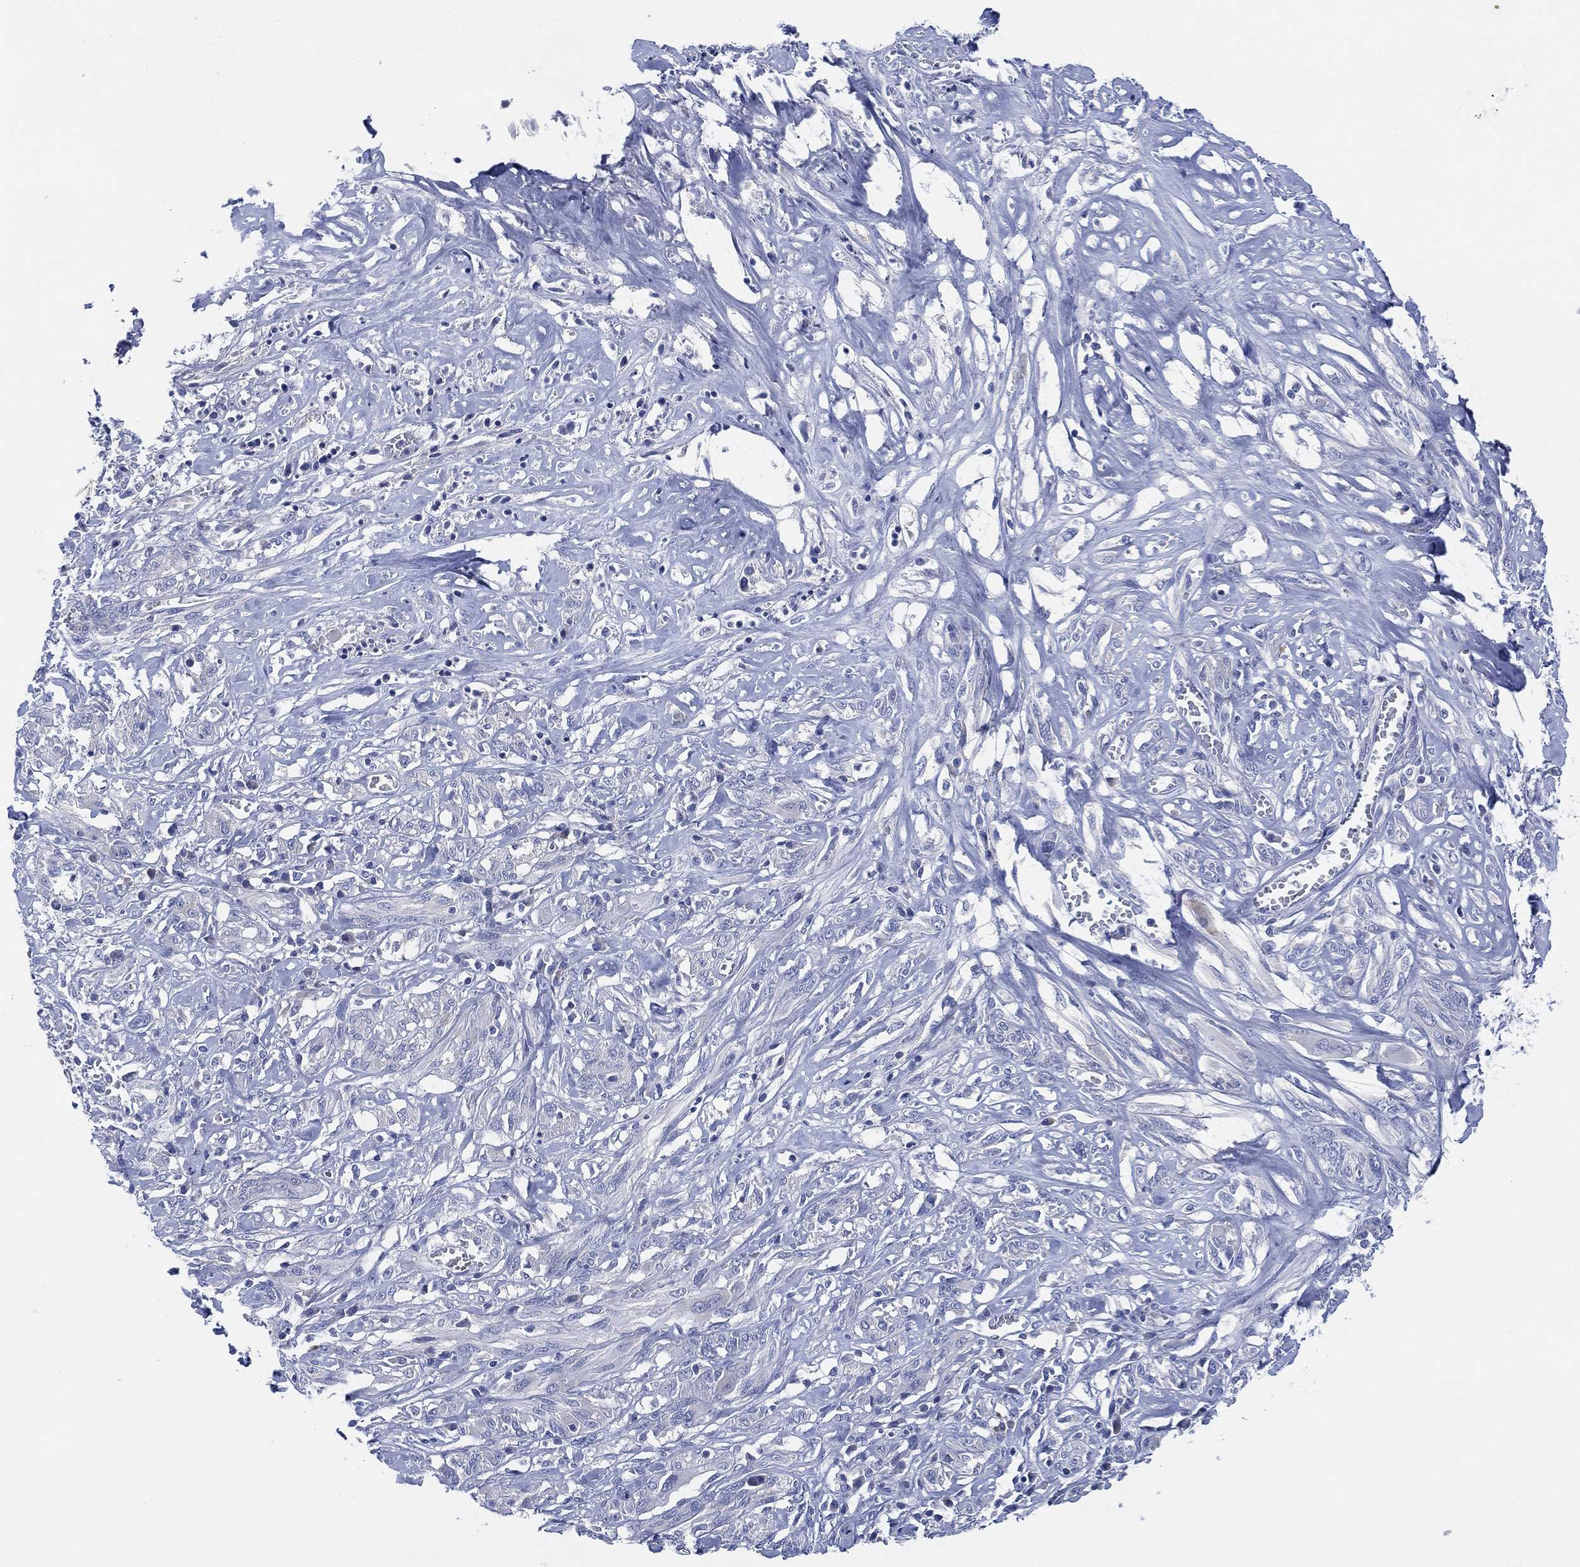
{"staining": {"intensity": "negative", "quantity": "none", "location": "none"}, "tissue": "melanoma", "cell_type": "Tumor cells", "image_type": "cancer", "snomed": [{"axis": "morphology", "description": "Malignant melanoma, NOS"}, {"axis": "topography", "description": "Skin"}], "caption": "Immunohistochemistry (IHC) micrograph of melanoma stained for a protein (brown), which reveals no positivity in tumor cells.", "gene": "ADAD2", "patient": {"sex": "female", "age": 91}}